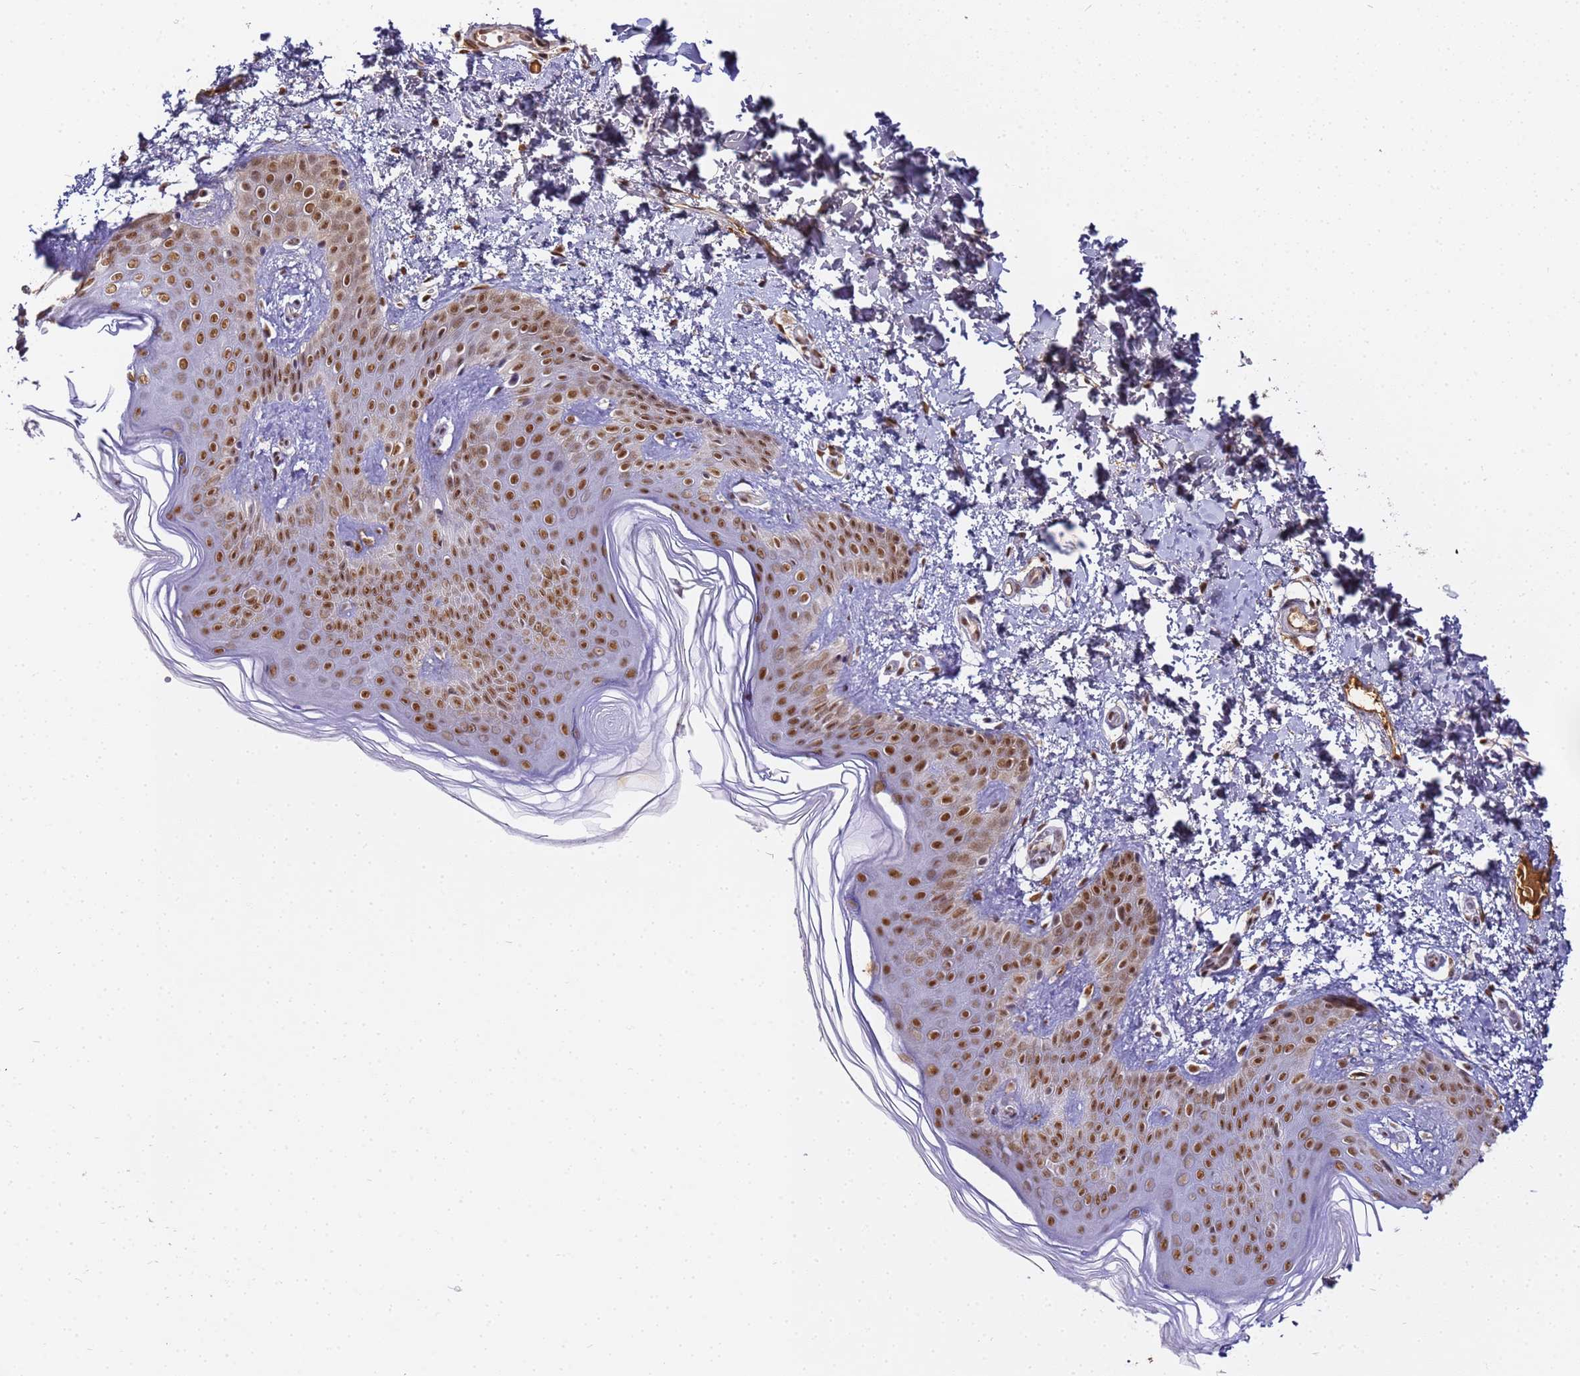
{"staining": {"intensity": "moderate", "quantity": ">75%", "location": "nuclear"}, "tissue": "skin", "cell_type": "Fibroblasts", "image_type": "normal", "snomed": [{"axis": "morphology", "description": "Normal tissue, NOS"}, {"axis": "morphology", "description": "Neoplasm, benign, NOS"}, {"axis": "topography", "description": "Skin"}, {"axis": "topography", "description": "Soft tissue"}], "caption": "This is an image of IHC staining of unremarkable skin, which shows moderate staining in the nuclear of fibroblasts.", "gene": "RBM12", "patient": {"sex": "male", "age": 26}}